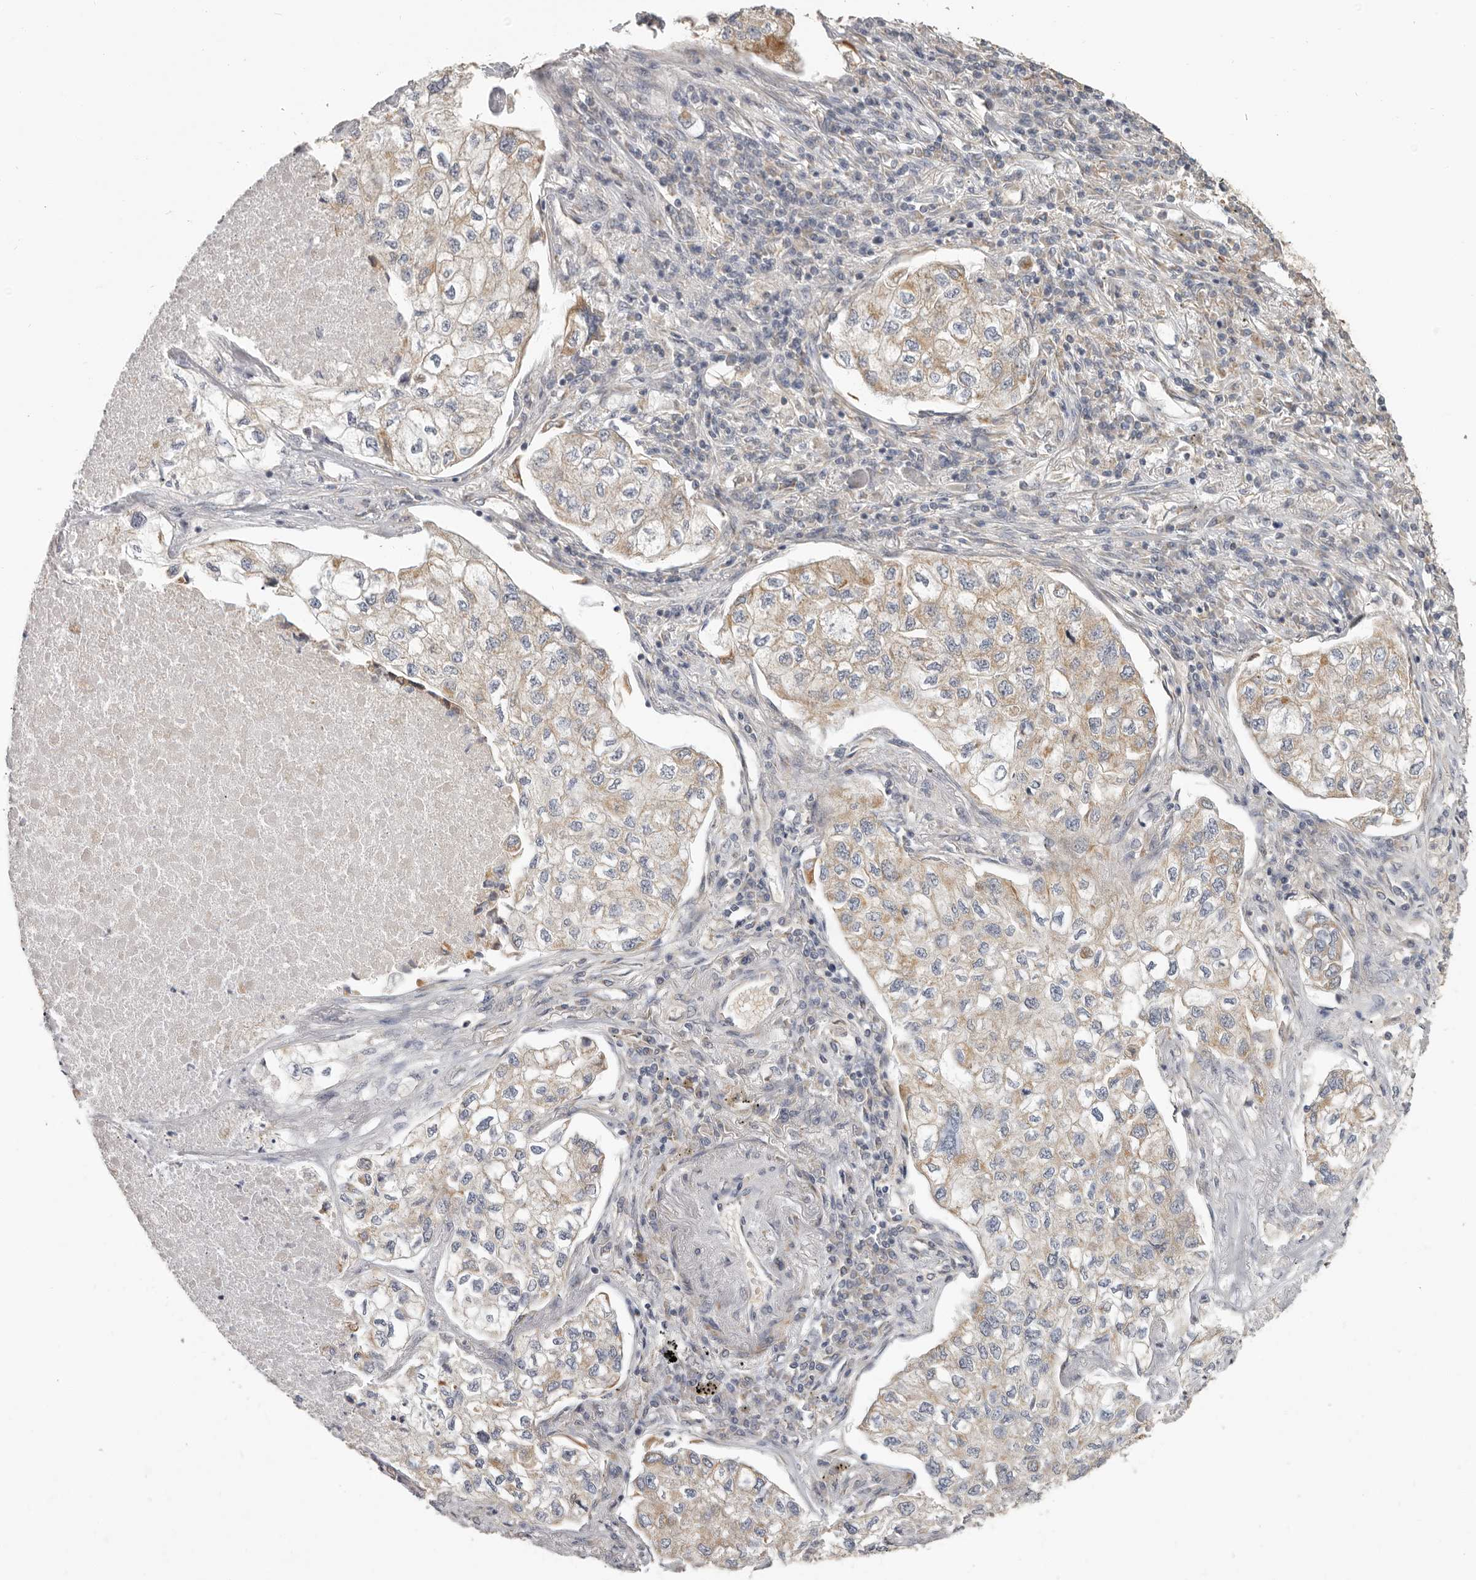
{"staining": {"intensity": "weak", "quantity": ">75%", "location": "cytoplasmic/membranous"}, "tissue": "lung cancer", "cell_type": "Tumor cells", "image_type": "cancer", "snomed": [{"axis": "morphology", "description": "Adenocarcinoma, NOS"}, {"axis": "topography", "description": "Lung"}], "caption": "This photomicrograph displays IHC staining of human adenocarcinoma (lung), with low weak cytoplasmic/membranous expression in approximately >75% of tumor cells.", "gene": "UNK", "patient": {"sex": "male", "age": 63}}